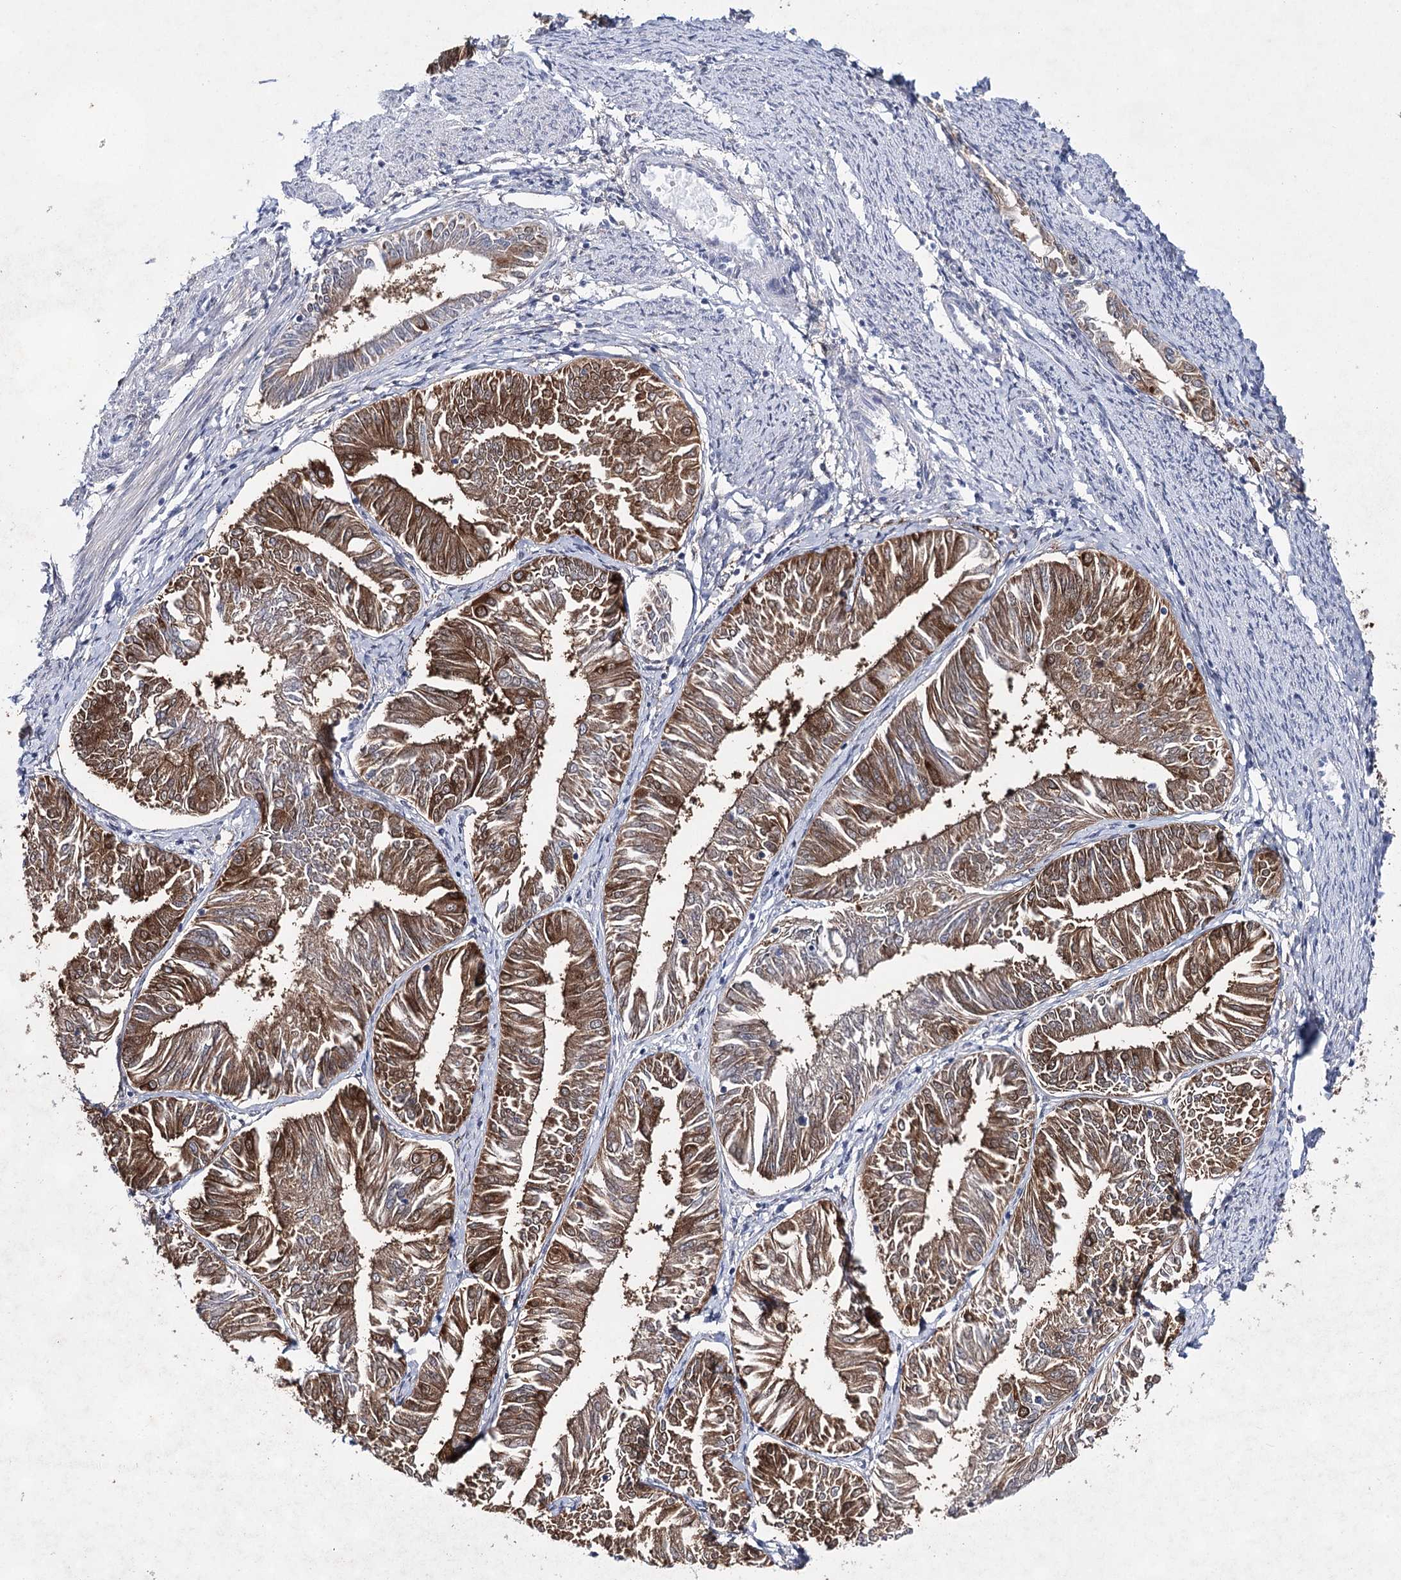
{"staining": {"intensity": "strong", "quantity": ">75%", "location": "cytoplasmic/membranous"}, "tissue": "endometrial cancer", "cell_type": "Tumor cells", "image_type": "cancer", "snomed": [{"axis": "morphology", "description": "Adenocarcinoma, NOS"}, {"axis": "topography", "description": "Endometrium"}], "caption": "Immunohistochemistry staining of endometrial adenocarcinoma, which displays high levels of strong cytoplasmic/membranous positivity in approximately >75% of tumor cells indicating strong cytoplasmic/membranous protein positivity. The staining was performed using DAB (3,3'-diaminobenzidine) (brown) for protein detection and nuclei were counterstained in hematoxylin (blue).", "gene": "UGDH", "patient": {"sex": "female", "age": 58}}